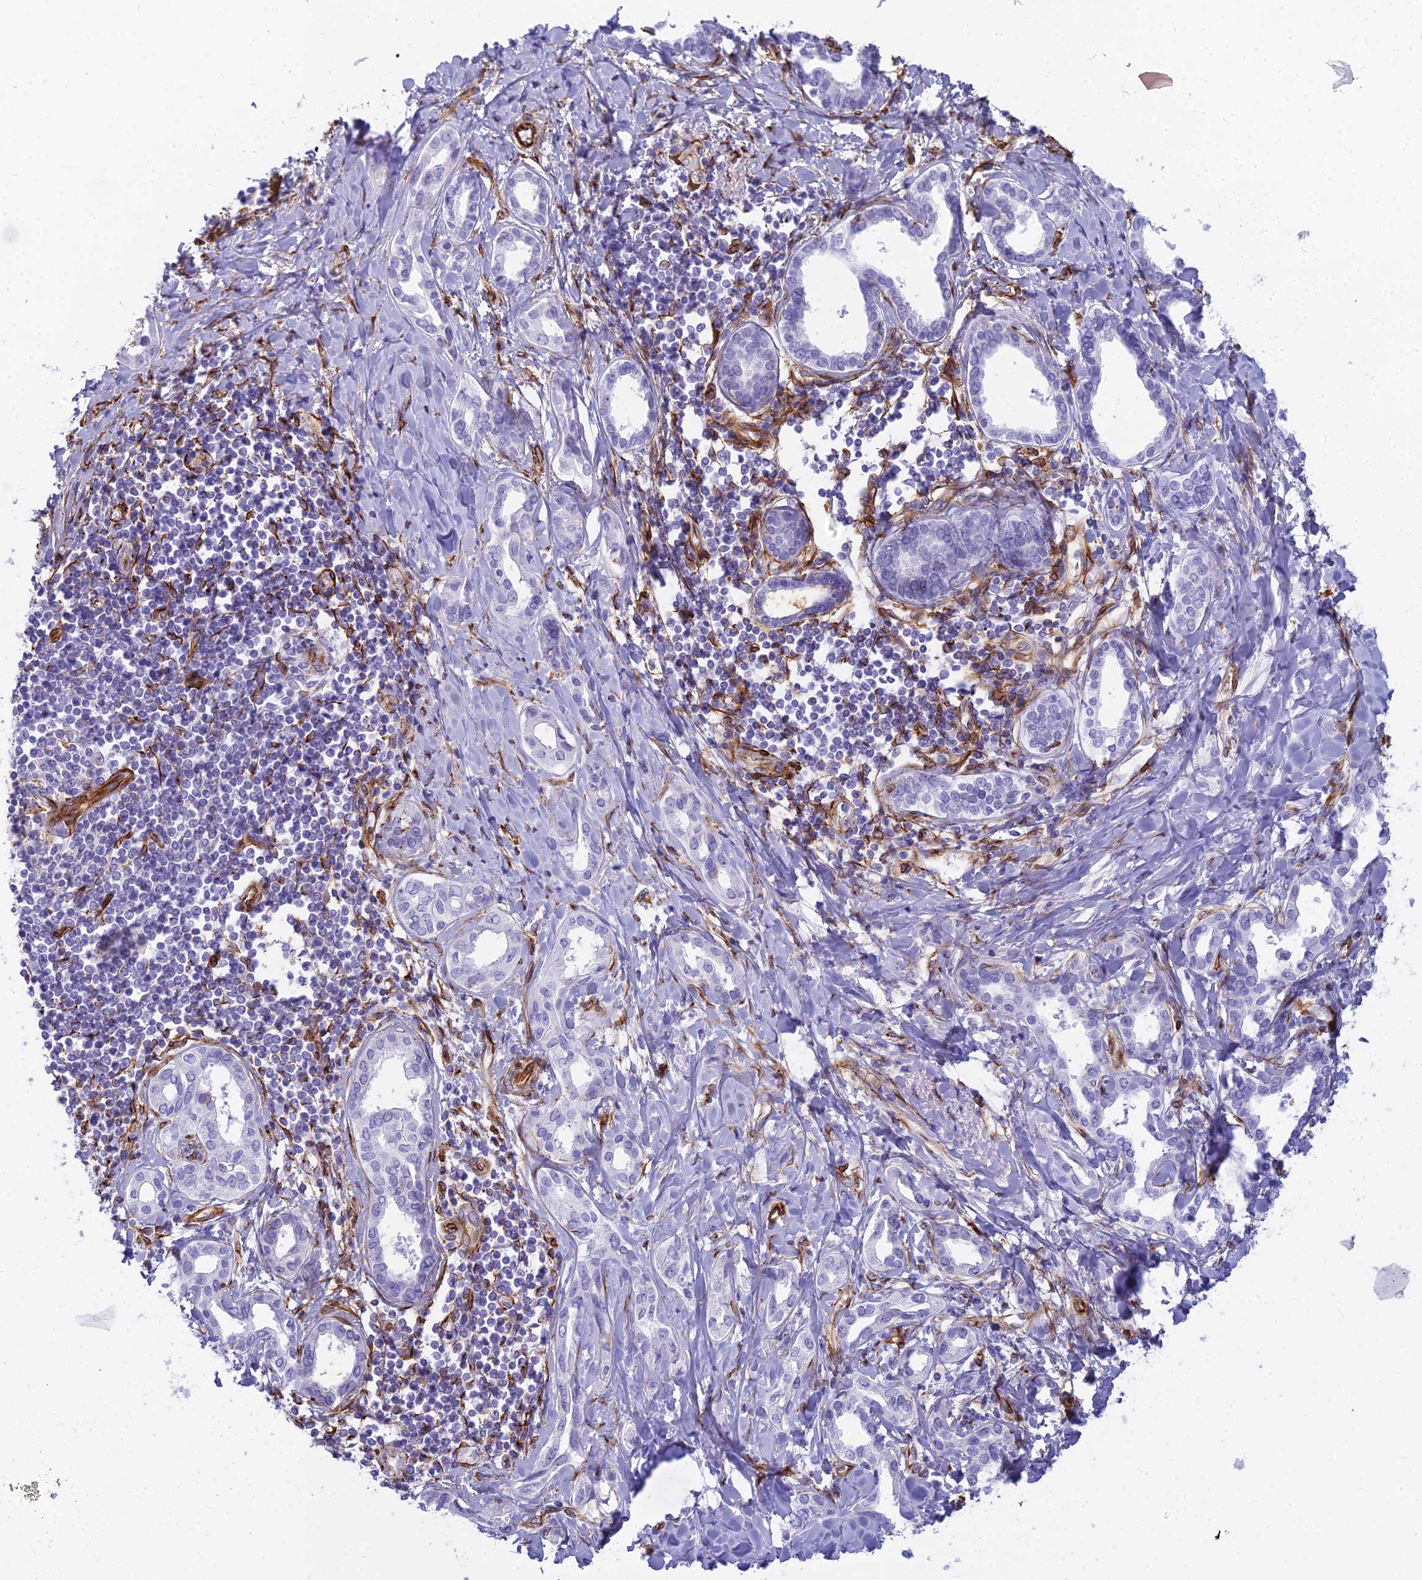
{"staining": {"intensity": "negative", "quantity": "none", "location": "none"}, "tissue": "liver cancer", "cell_type": "Tumor cells", "image_type": "cancer", "snomed": [{"axis": "morphology", "description": "Cholangiocarcinoma"}, {"axis": "topography", "description": "Liver"}], "caption": "A high-resolution micrograph shows IHC staining of liver cancer, which exhibits no significant staining in tumor cells.", "gene": "EVI2A", "patient": {"sex": "female", "age": 77}}